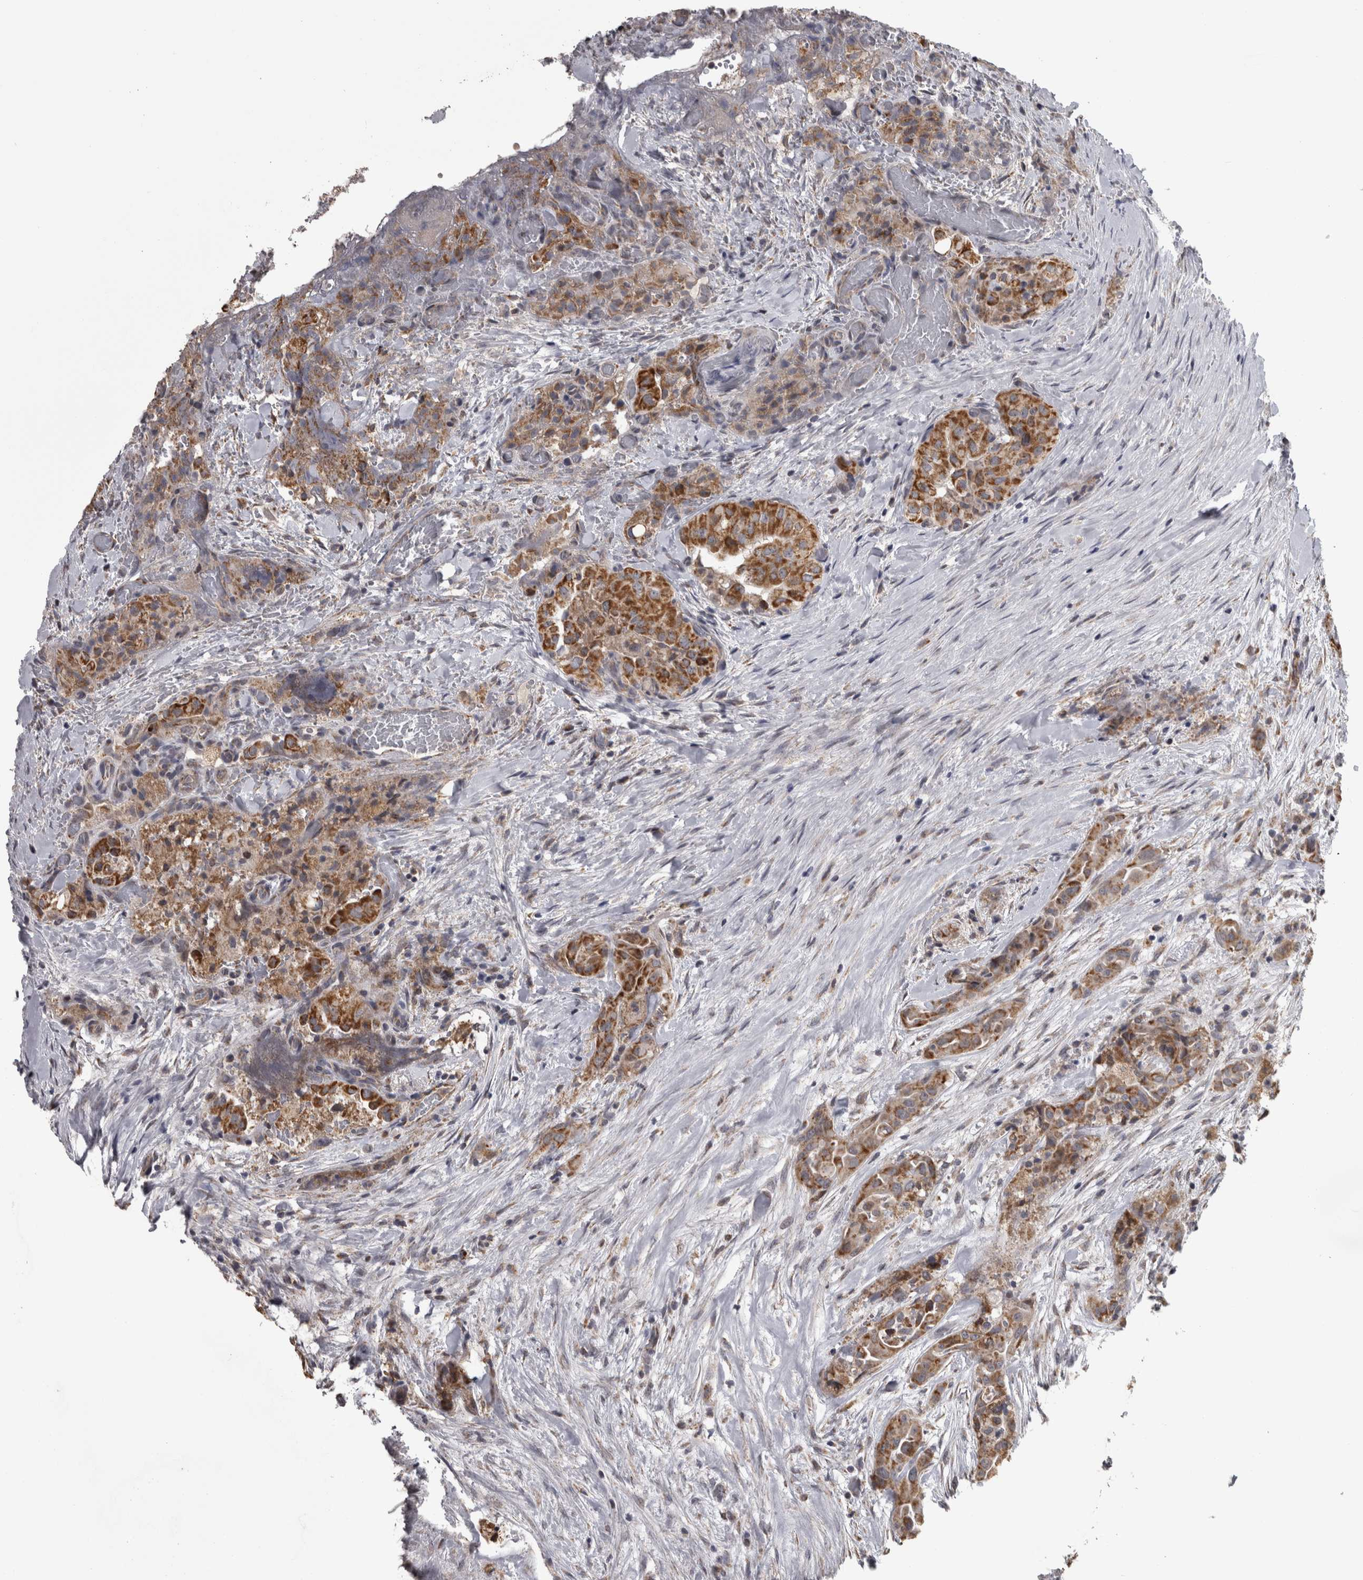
{"staining": {"intensity": "strong", "quantity": ">75%", "location": "cytoplasmic/membranous"}, "tissue": "thyroid cancer", "cell_type": "Tumor cells", "image_type": "cancer", "snomed": [{"axis": "morphology", "description": "Papillary adenocarcinoma, NOS"}, {"axis": "topography", "description": "Thyroid gland"}], "caption": "This histopathology image displays immunohistochemistry (IHC) staining of human thyroid cancer, with high strong cytoplasmic/membranous expression in about >75% of tumor cells.", "gene": "DBT", "patient": {"sex": "female", "age": 59}}